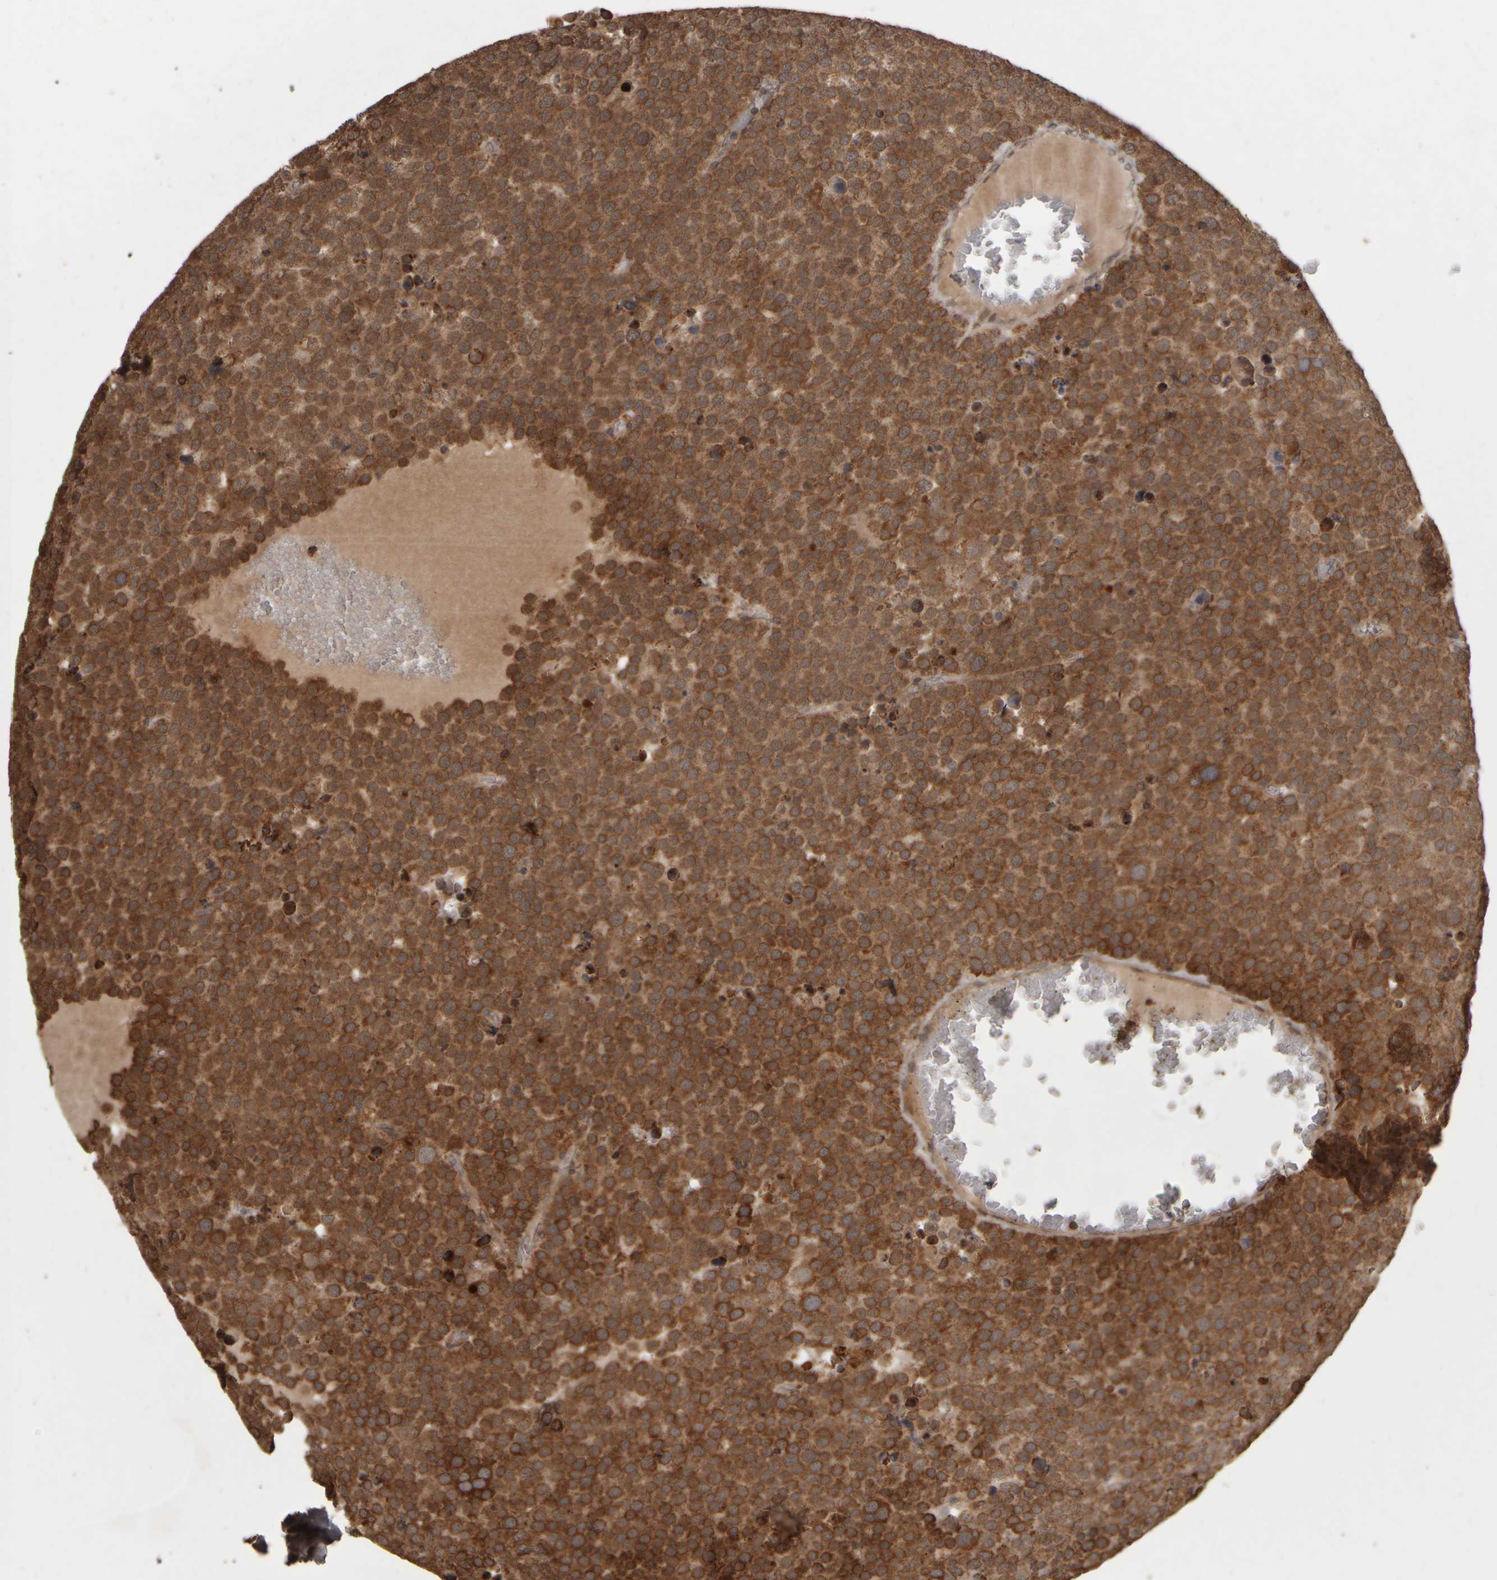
{"staining": {"intensity": "strong", "quantity": ">75%", "location": "cytoplasmic/membranous"}, "tissue": "testis cancer", "cell_type": "Tumor cells", "image_type": "cancer", "snomed": [{"axis": "morphology", "description": "Seminoma, NOS"}, {"axis": "topography", "description": "Testis"}], "caption": "Approximately >75% of tumor cells in seminoma (testis) reveal strong cytoplasmic/membranous protein positivity as visualized by brown immunohistochemical staining.", "gene": "AGBL3", "patient": {"sex": "male", "age": 71}}